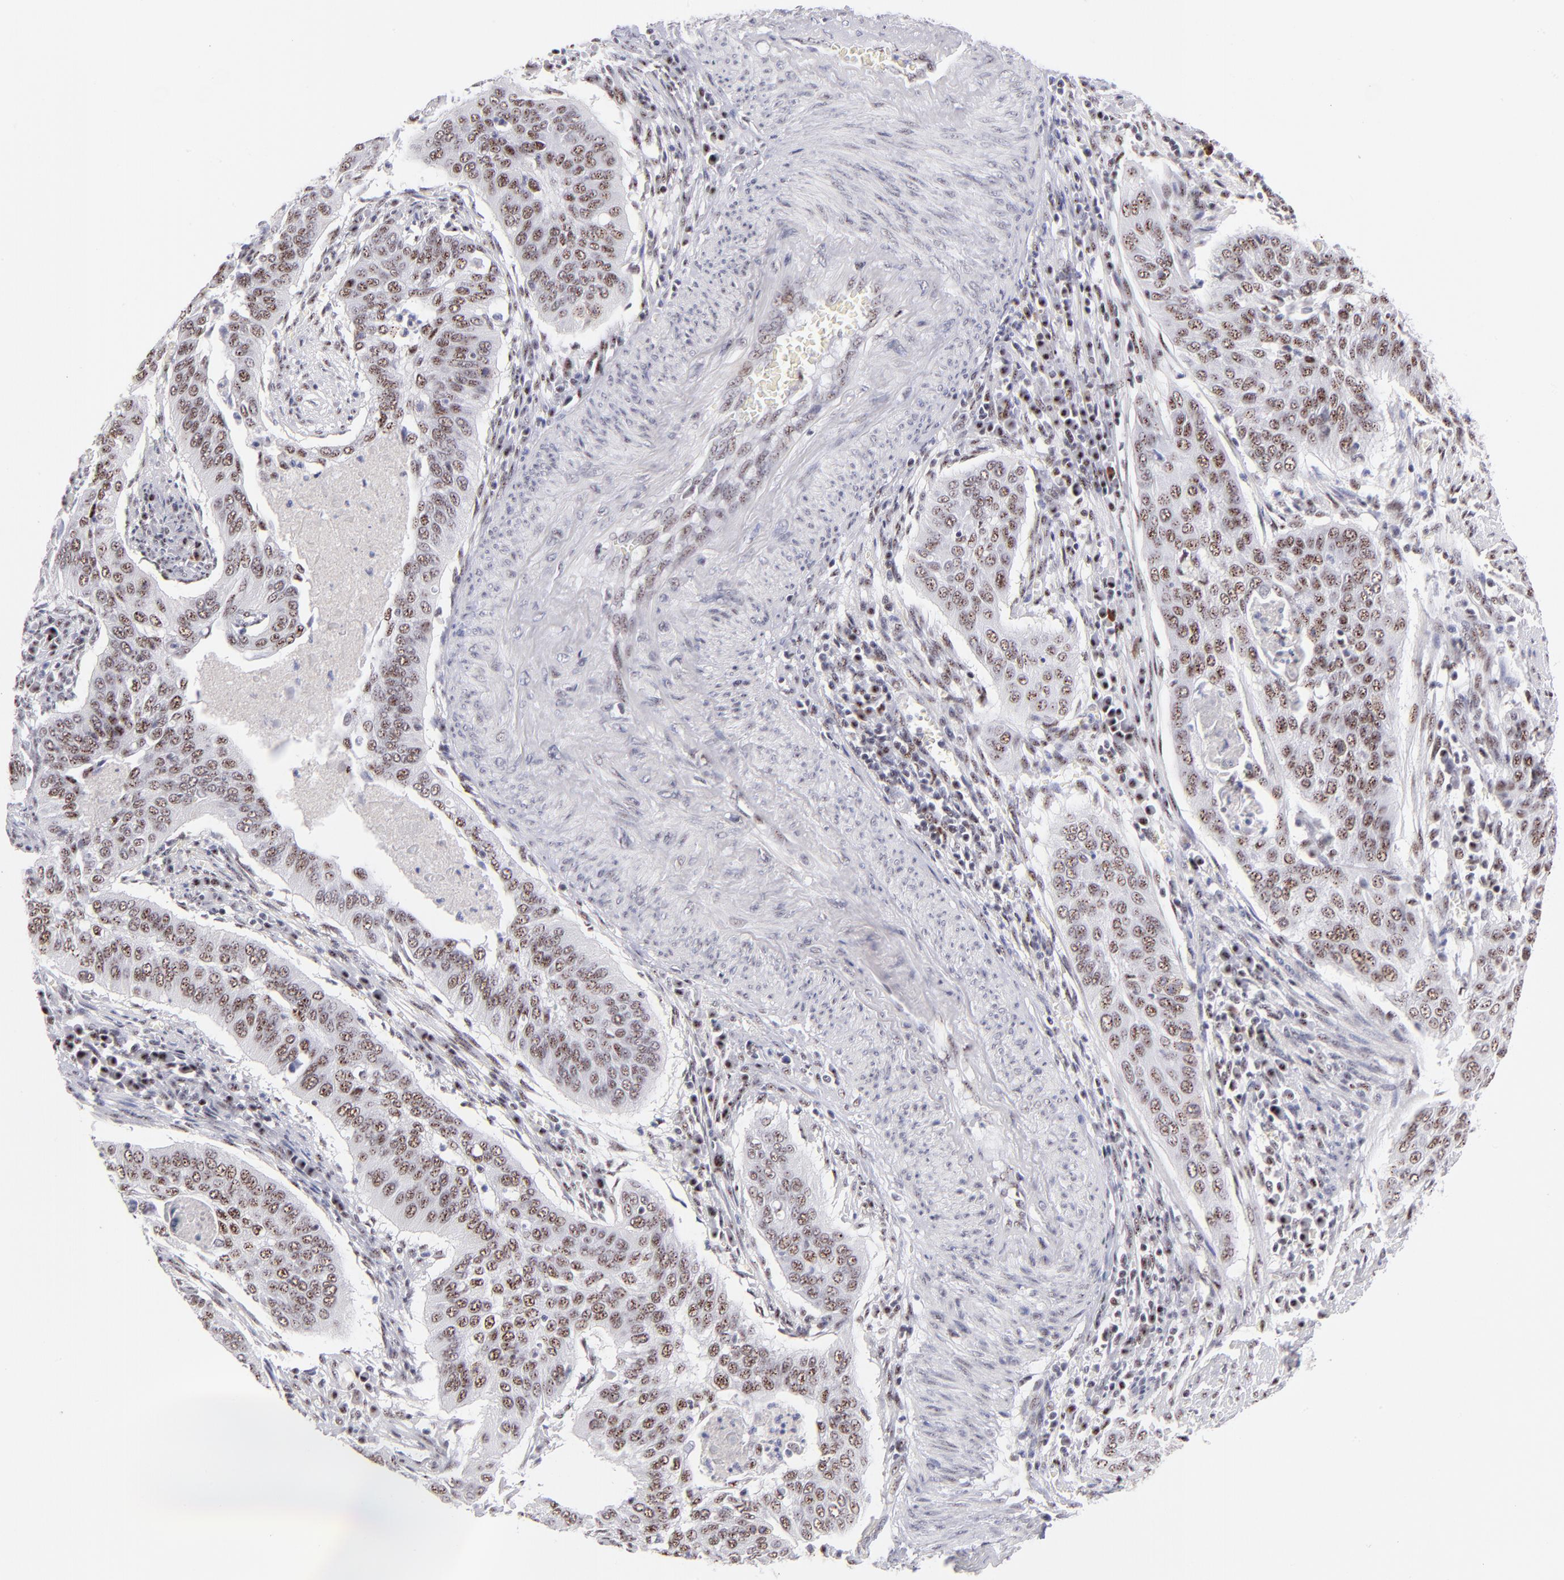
{"staining": {"intensity": "moderate", "quantity": "25%-75%", "location": "nuclear"}, "tissue": "cervical cancer", "cell_type": "Tumor cells", "image_type": "cancer", "snomed": [{"axis": "morphology", "description": "Squamous cell carcinoma, NOS"}, {"axis": "topography", "description": "Cervix"}], "caption": "High-magnification brightfield microscopy of cervical cancer stained with DAB (brown) and counterstained with hematoxylin (blue). tumor cells exhibit moderate nuclear expression is identified in about25%-75% of cells. (brown staining indicates protein expression, while blue staining denotes nuclei).", "gene": "CDC25C", "patient": {"sex": "female", "age": 39}}